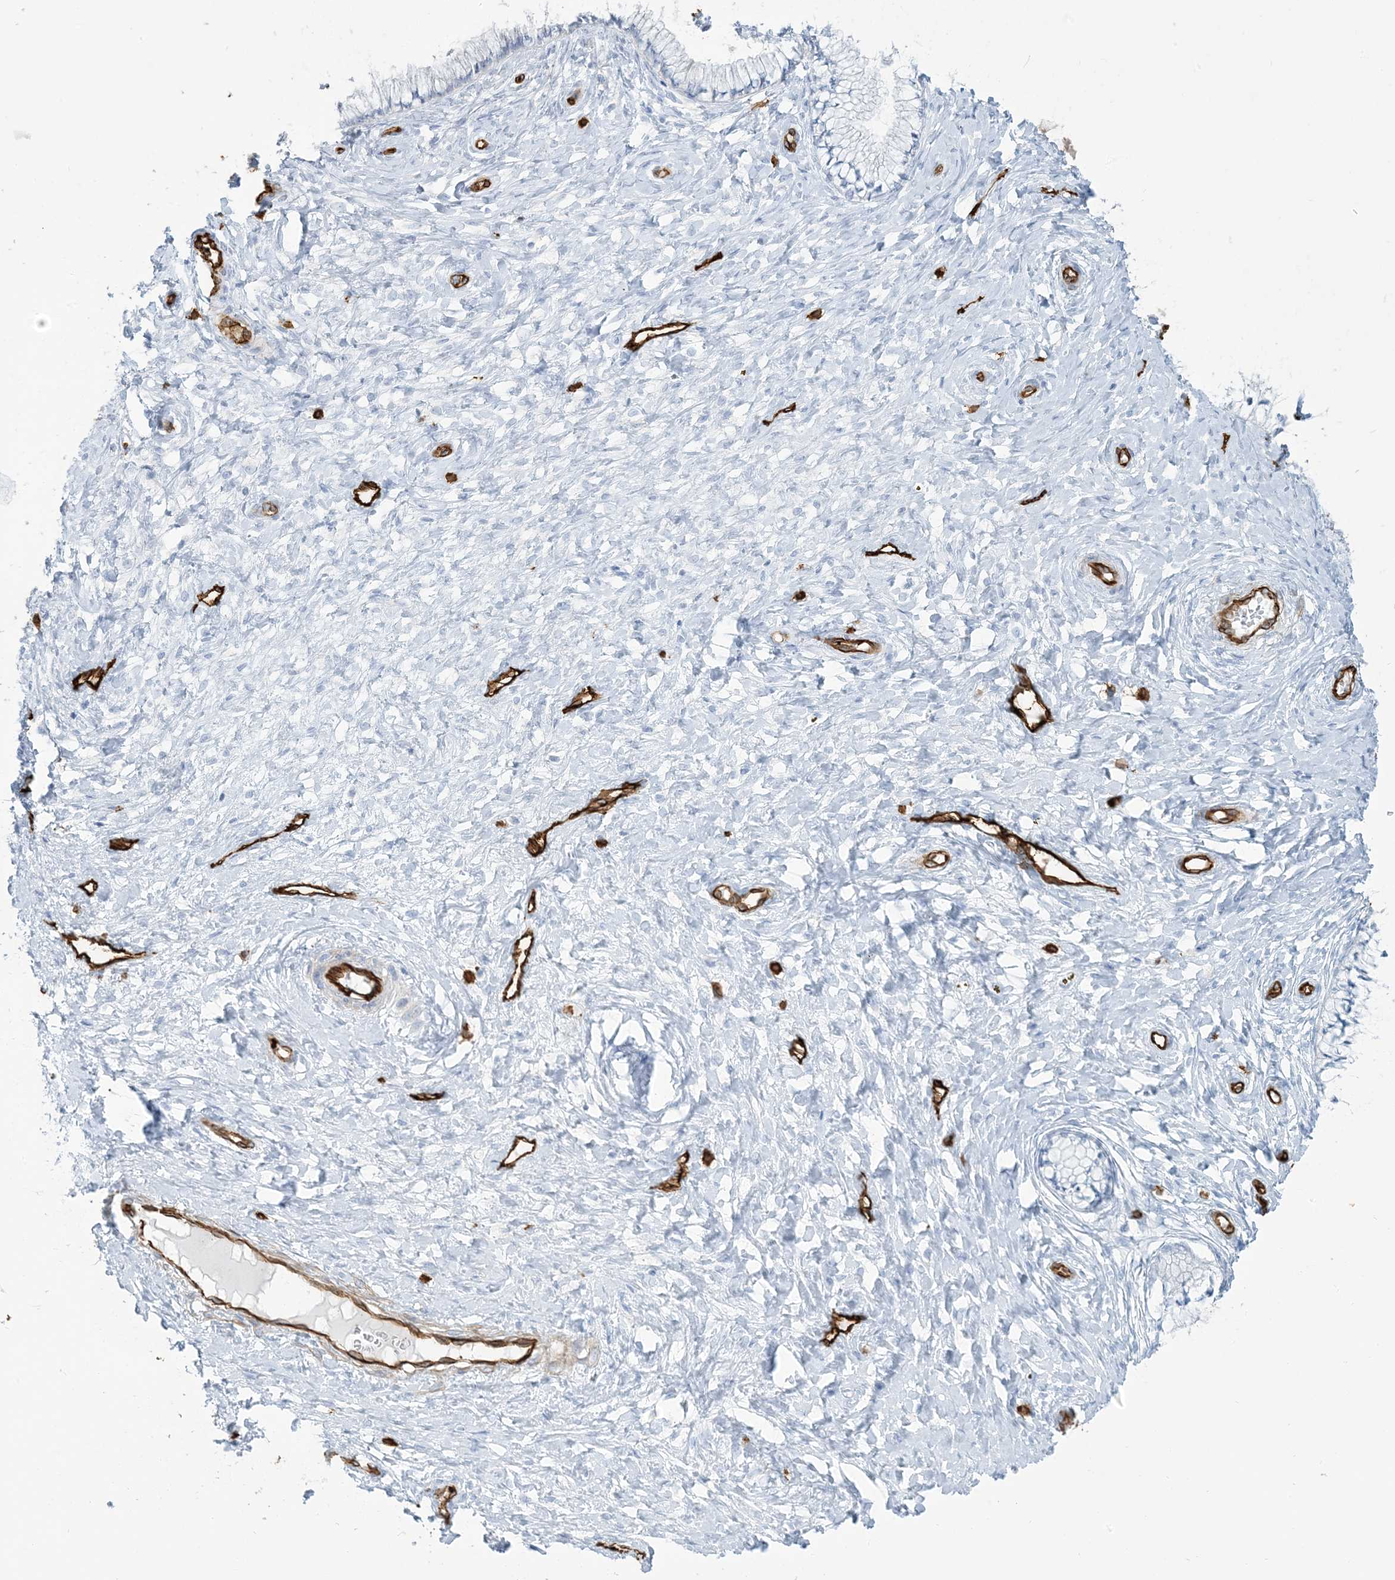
{"staining": {"intensity": "negative", "quantity": "none", "location": "none"}, "tissue": "cervix", "cell_type": "Glandular cells", "image_type": "normal", "snomed": [{"axis": "morphology", "description": "Normal tissue, NOS"}, {"axis": "topography", "description": "Cervix"}], "caption": "Micrograph shows no significant protein positivity in glandular cells of unremarkable cervix. The staining is performed using DAB (3,3'-diaminobenzidine) brown chromogen with nuclei counter-stained in using hematoxylin.", "gene": "EPS8L3", "patient": {"sex": "female", "age": 36}}